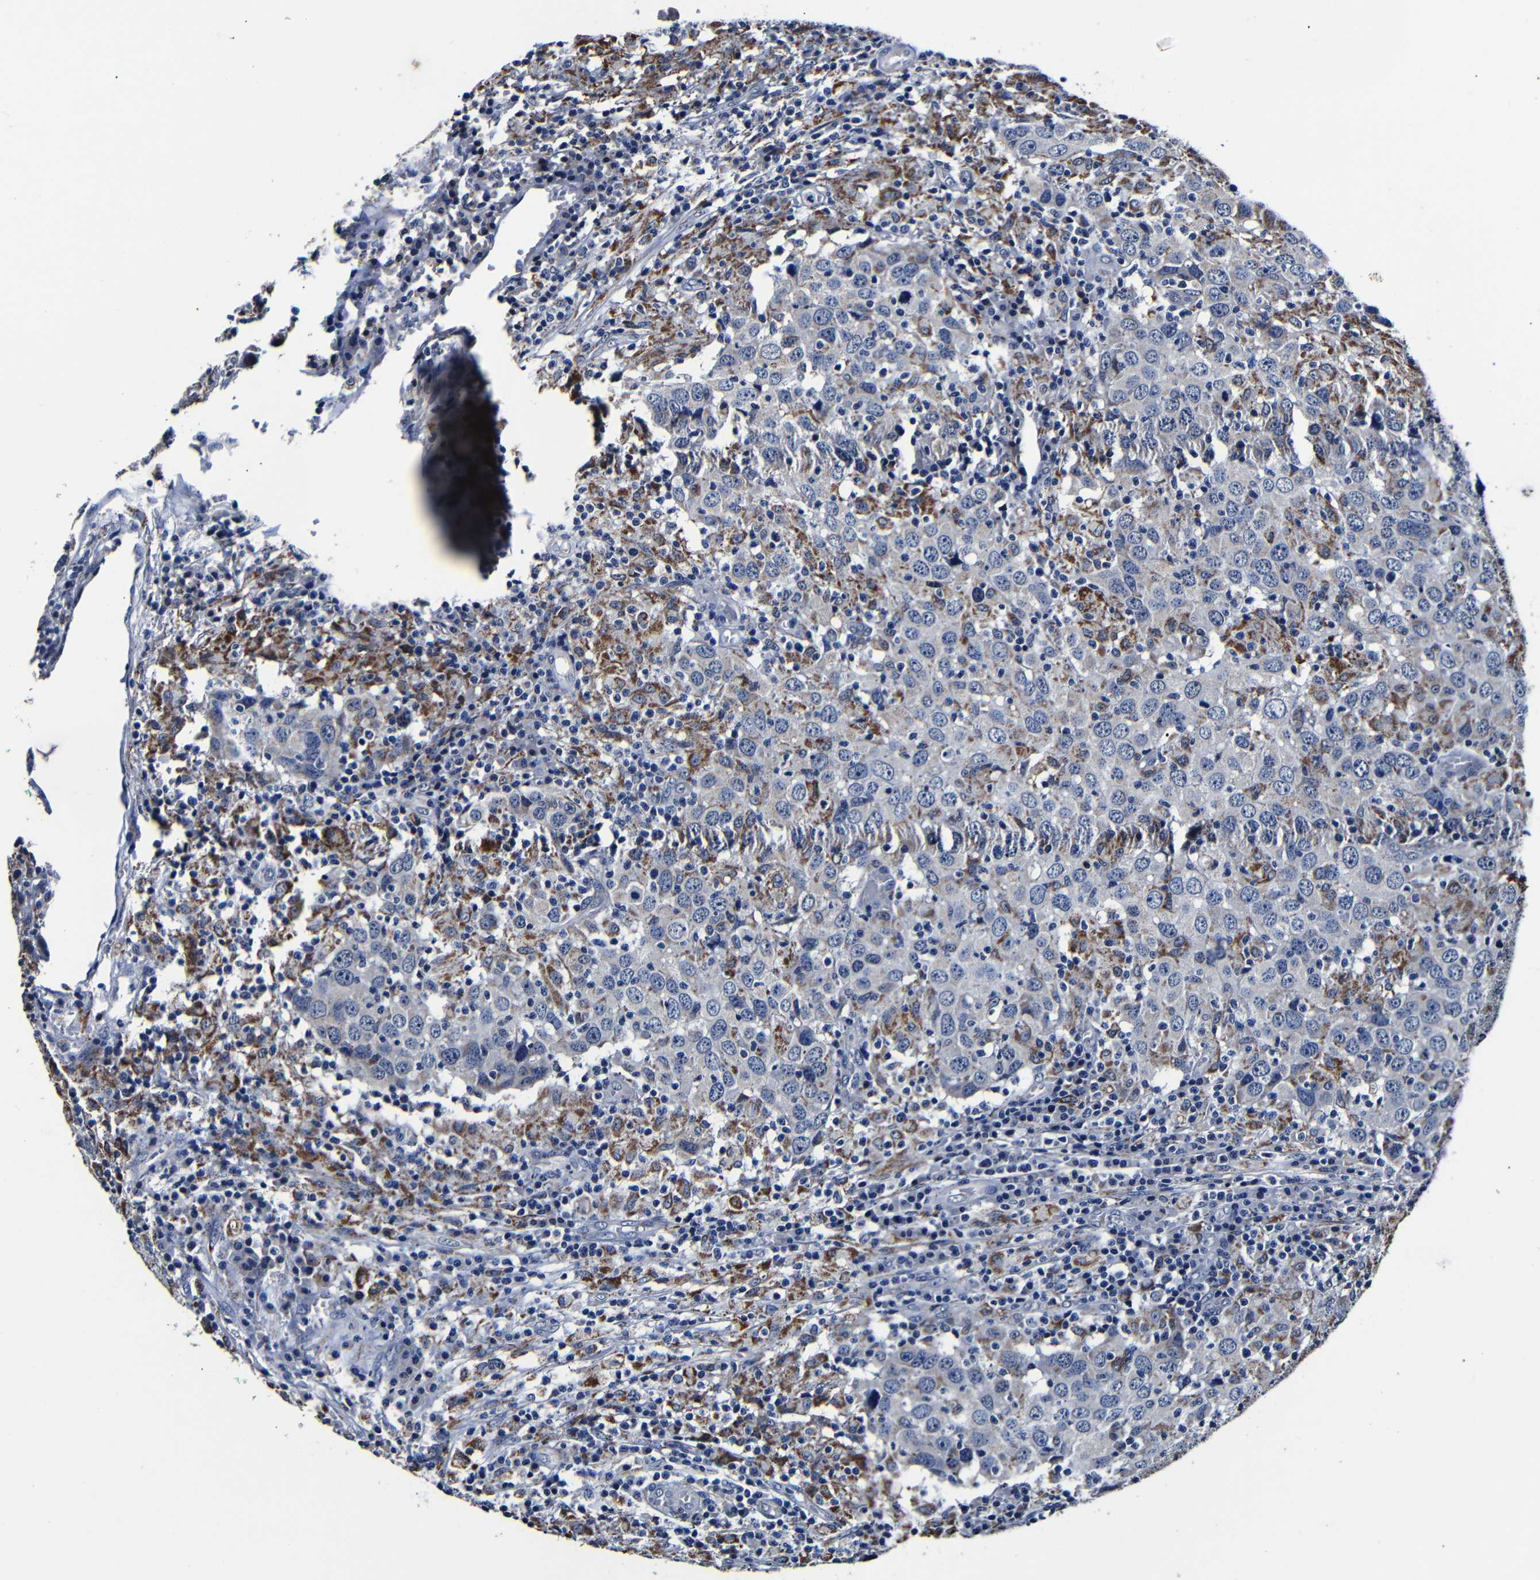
{"staining": {"intensity": "weak", "quantity": "<25%", "location": "cytoplasmic/membranous"}, "tissue": "head and neck cancer", "cell_type": "Tumor cells", "image_type": "cancer", "snomed": [{"axis": "morphology", "description": "Adenocarcinoma, NOS"}, {"axis": "topography", "description": "Salivary gland"}, {"axis": "topography", "description": "Head-Neck"}], "caption": "The micrograph demonstrates no significant staining in tumor cells of adenocarcinoma (head and neck). (Brightfield microscopy of DAB (3,3'-diaminobenzidine) immunohistochemistry (IHC) at high magnification).", "gene": "DEPP1", "patient": {"sex": "female", "age": 65}}